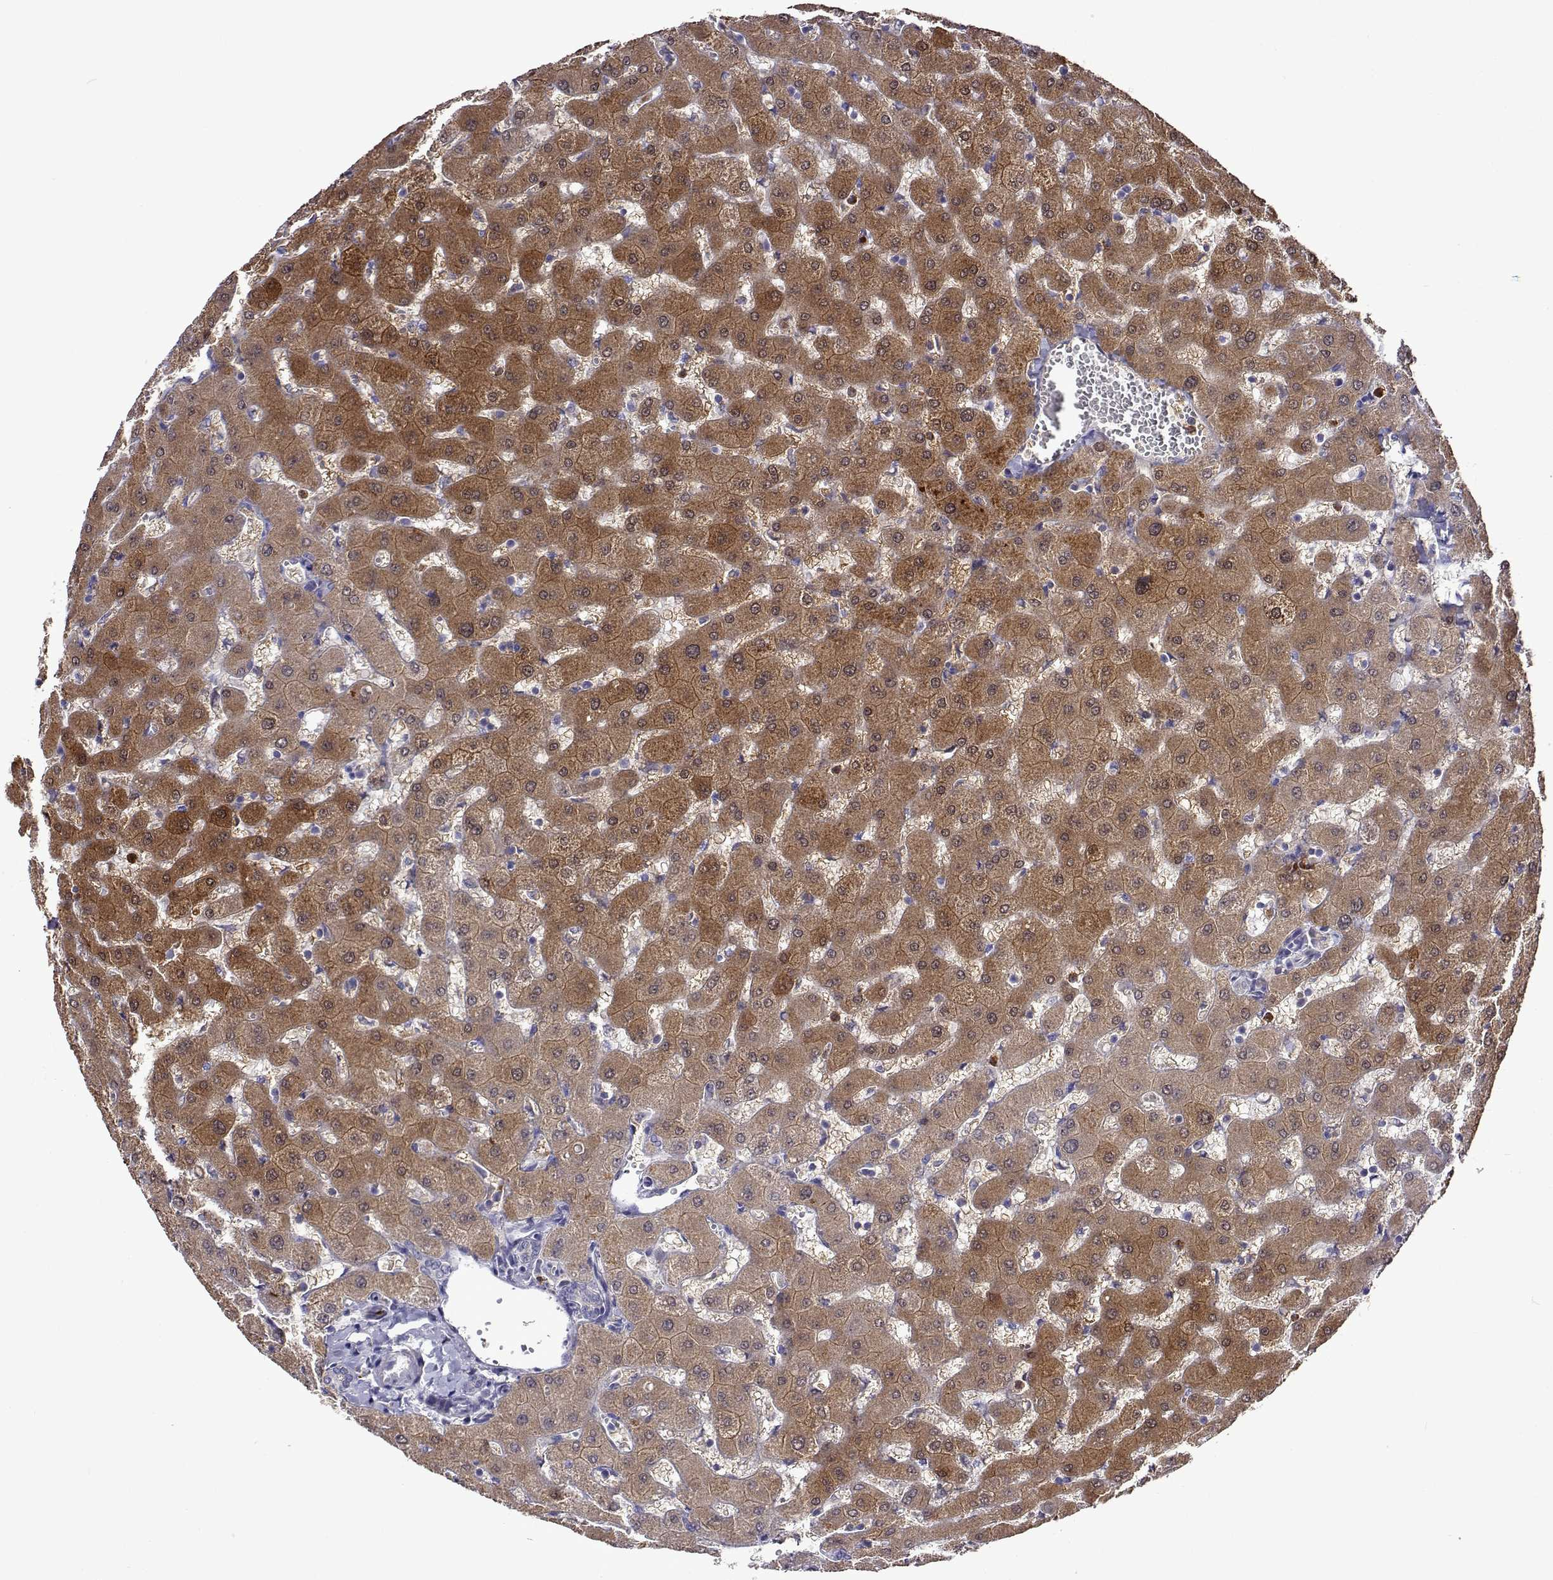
{"staining": {"intensity": "negative", "quantity": "none", "location": "none"}, "tissue": "liver", "cell_type": "Cholangiocytes", "image_type": "normal", "snomed": [{"axis": "morphology", "description": "Normal tissue, NOS"}, {"axis": "topography", "description": "Liver"}], "caption": "This image is of benign liver stained with immunohistochemistry (IHC) to label a protein in brown with the nuclei are counter-stained blue. There is no staining in cholangiocytes.", "gene": "SULT2A1", "patient": {"sex": "female", "age": 63}}